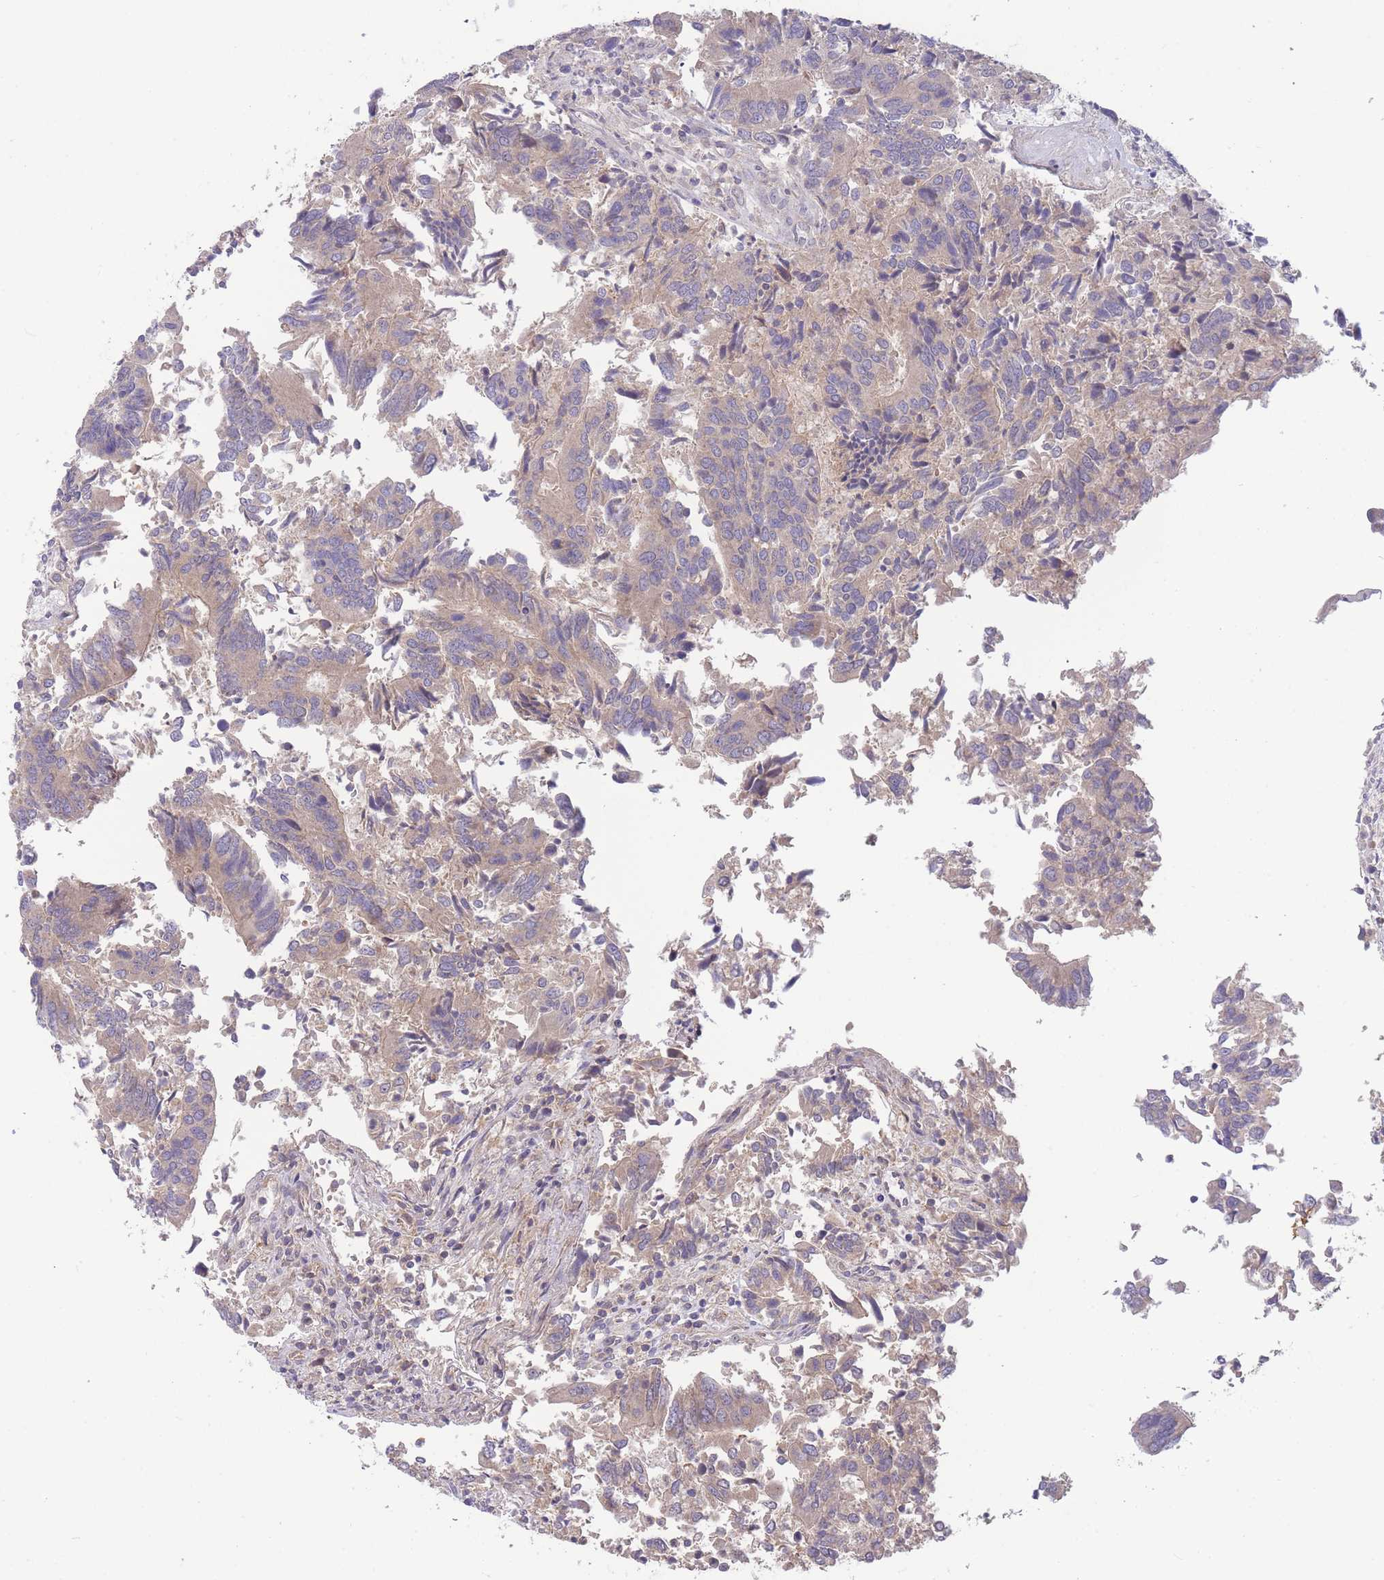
{"staining": {"intensity": "weak", "quantity": "25%-75%", "location": "cytoplasmic/membranous"}, "tissue": "colorectal cancer", "cell_type": "Tumor cells", "image_type": "cancer", "snomed": [{"axis": "morphology", "description": "Adenocarcinoma, NOS"}, {"axis": "topography", "description": "Colon"}], "caption": "About 25%-75% of tumor cells in human adenocarcinoma (colorectal) demonstrate weak cytoplasmic/membranous protein expression as visualized by brown immunohistochemical staining.", "gene": "NDUFAF5", "patient": {"sex": "female", "age": 67}}